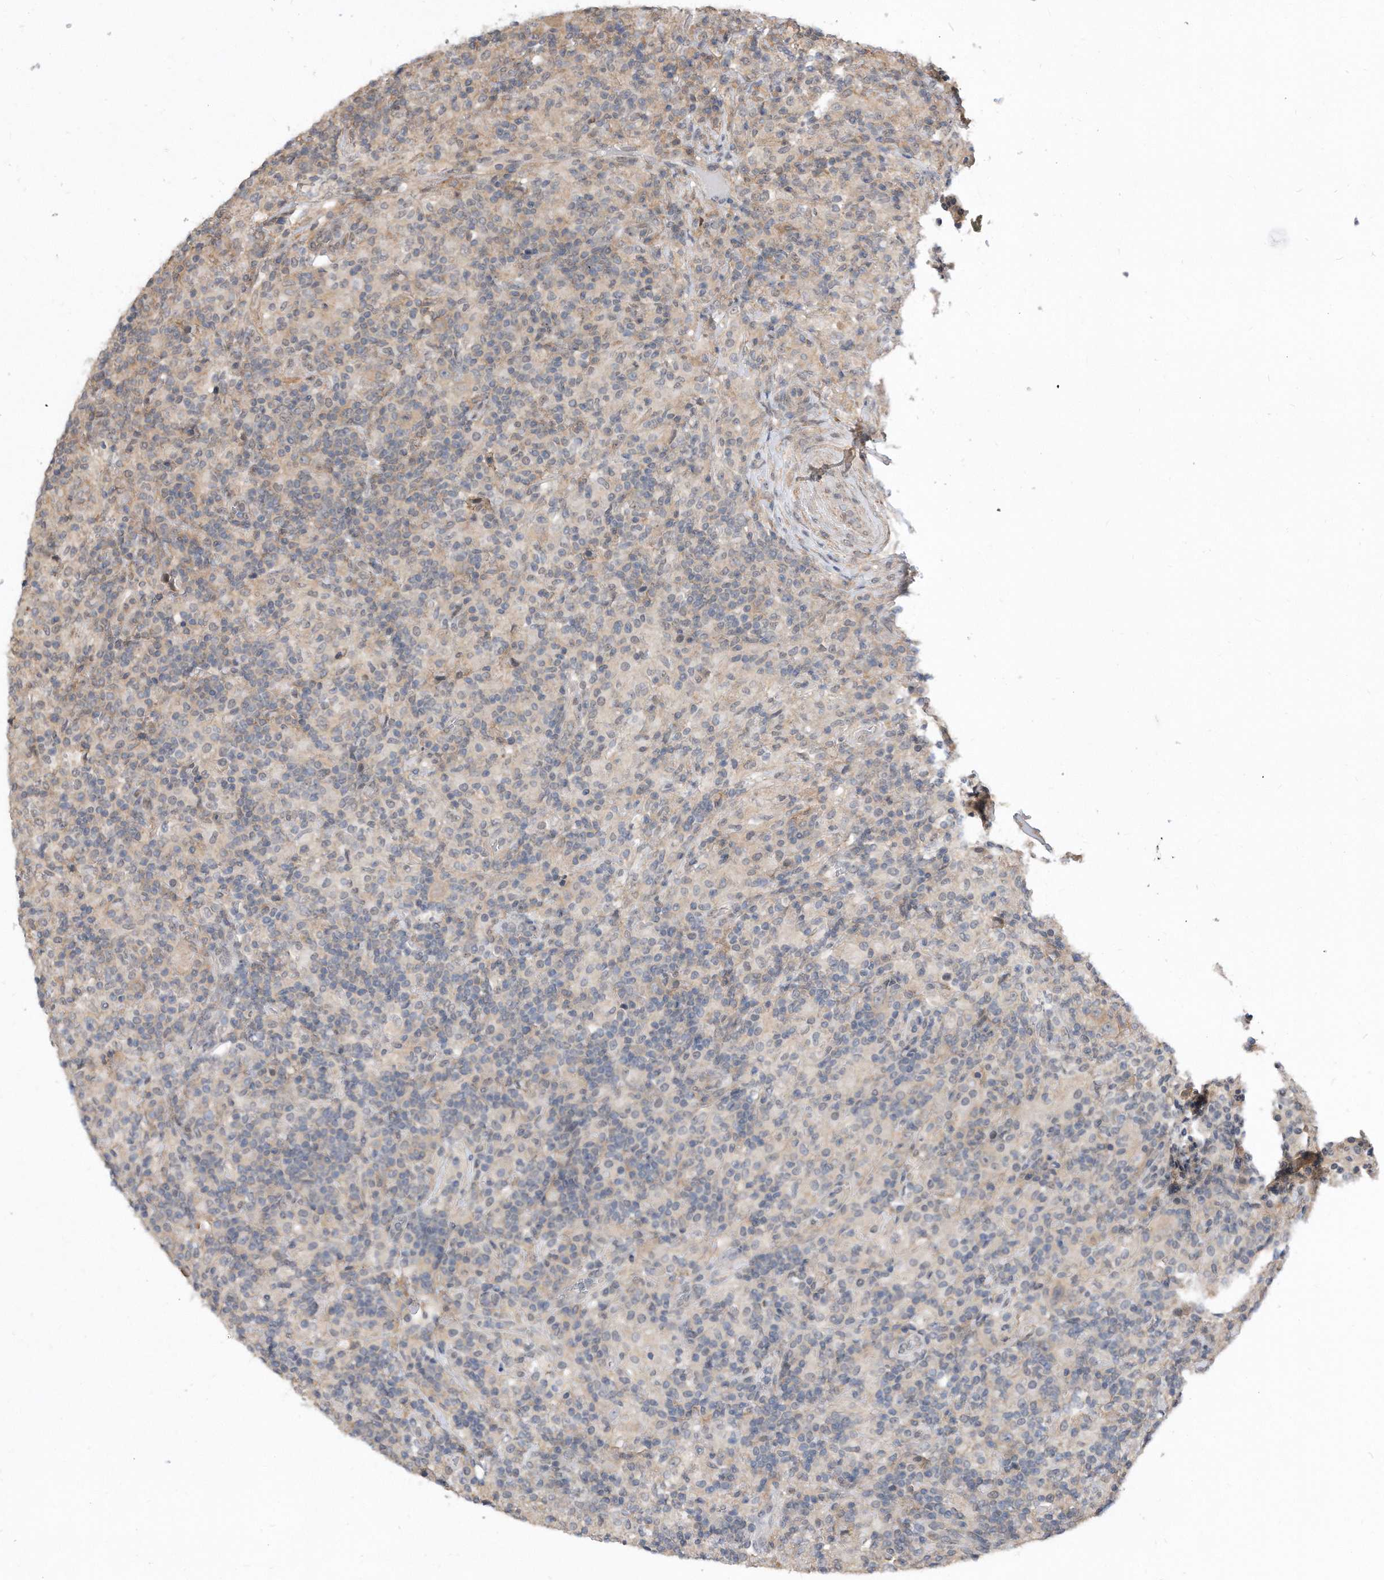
{"staining": {"intensity": "negative", "quantity": "none", "location": "none"}, "tissue": "lymphoma", "cell_type": "Tumor cells", "image_type": "cancer", "snomed": [{"axis": "morphology", "description": "Hodgkin's disease, NOS"}, {"axis": "topography", "description": "Lymph node"}], "caption": "DAB immunohistochemical staining of Hodgkin's disease shows no significant expression in tumor cells.", "gene": "TCP1", "patient": {"sex": "male", "age": 70}}